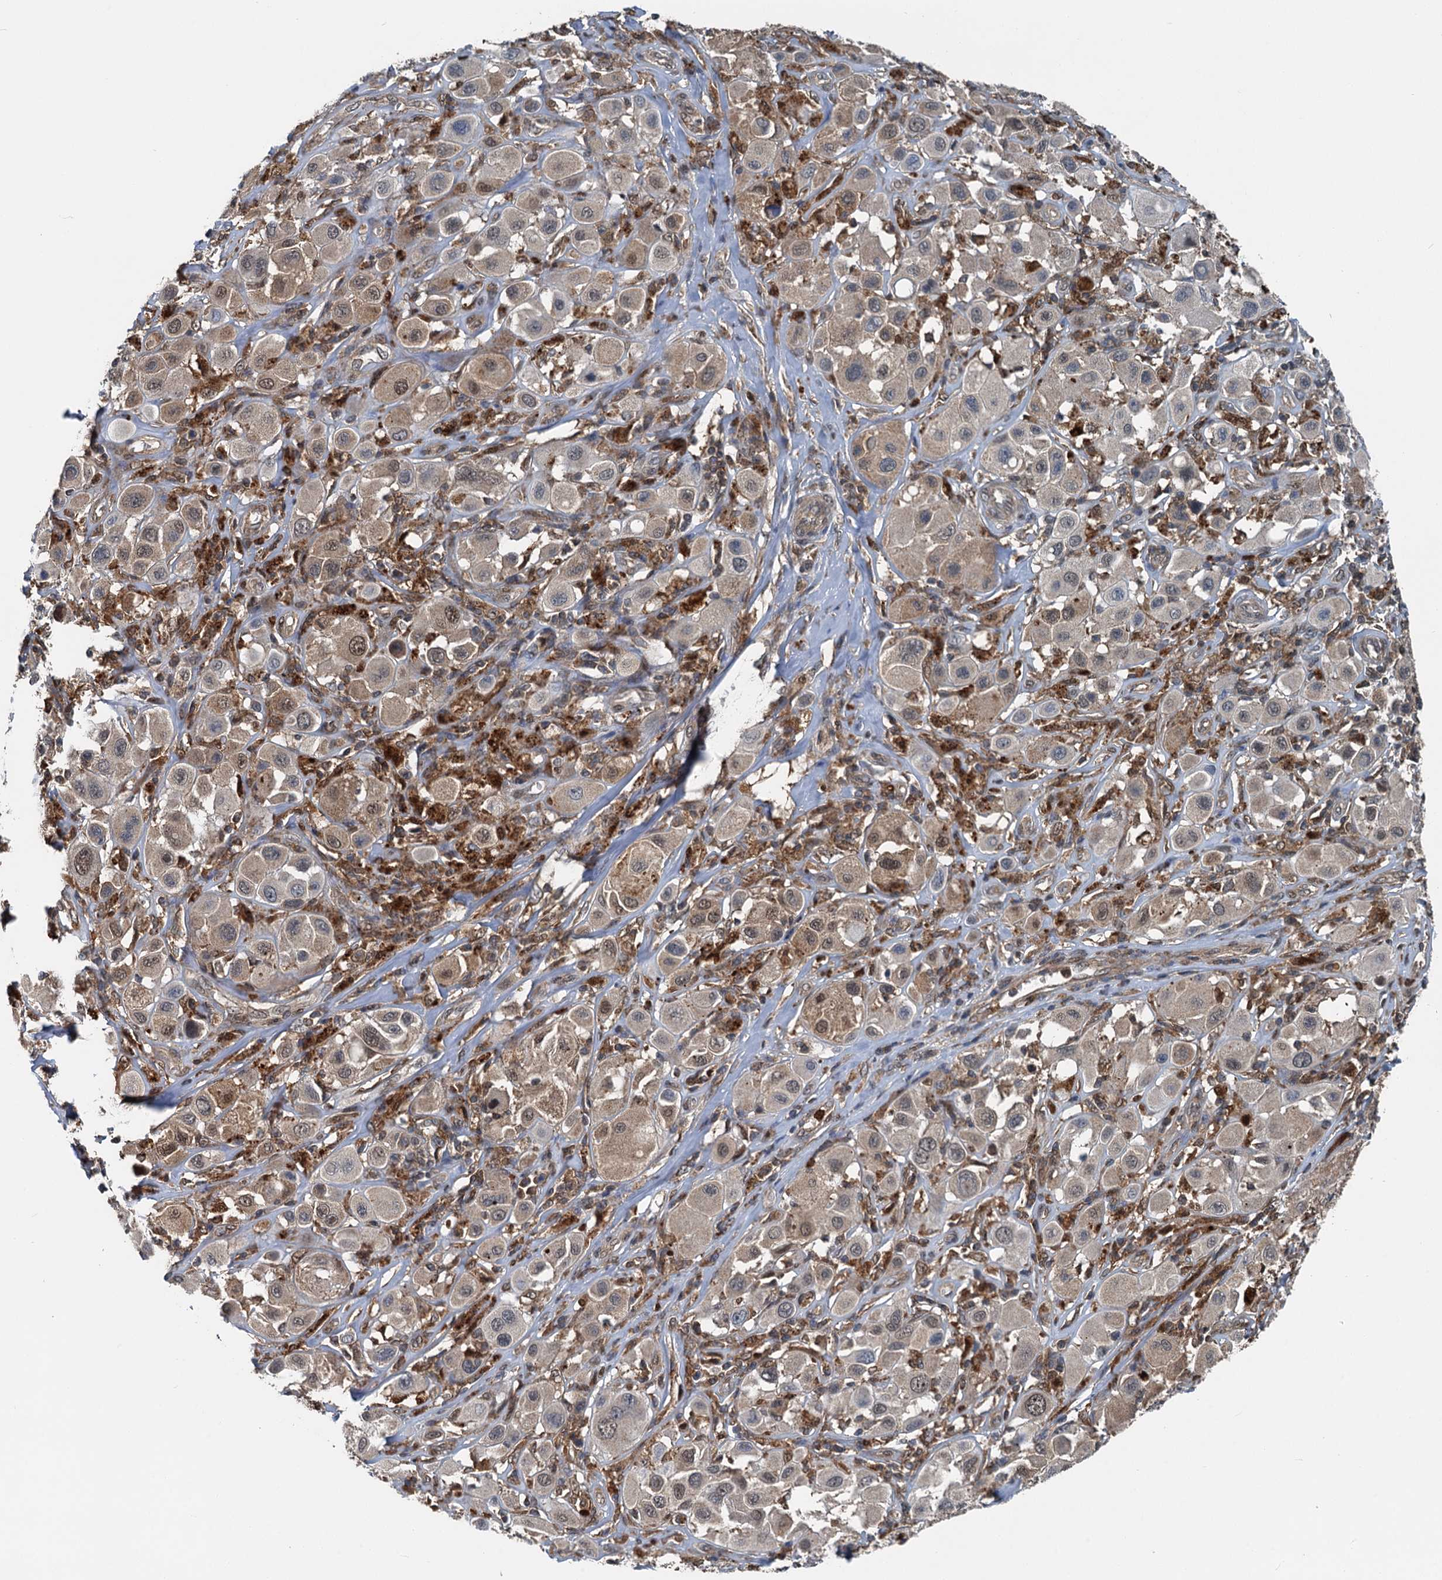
{"staining": {"intensity": "weak", "quantity": "25%-75%", "location": "cytoplasmic/membranous,nuclear"}, "tissue": "melanoma", "cell_type": "Tumor cells", "image_type": "cancer", "snomed": [{"axis": "morphology", "description": "Malignant melanoma, Metastatic site"}, {"axis": "topography", "description": "Skin"}], "caption": "Protein expression by immunohistochemistry demonstrates weak cytoplasmic/membranous and nuclear expression in approximately 25%-75% of tumor cells in malignant melanoma (metastatic site).", "gene": "GPI", "patient": {"sex": "male", "age": 41}}